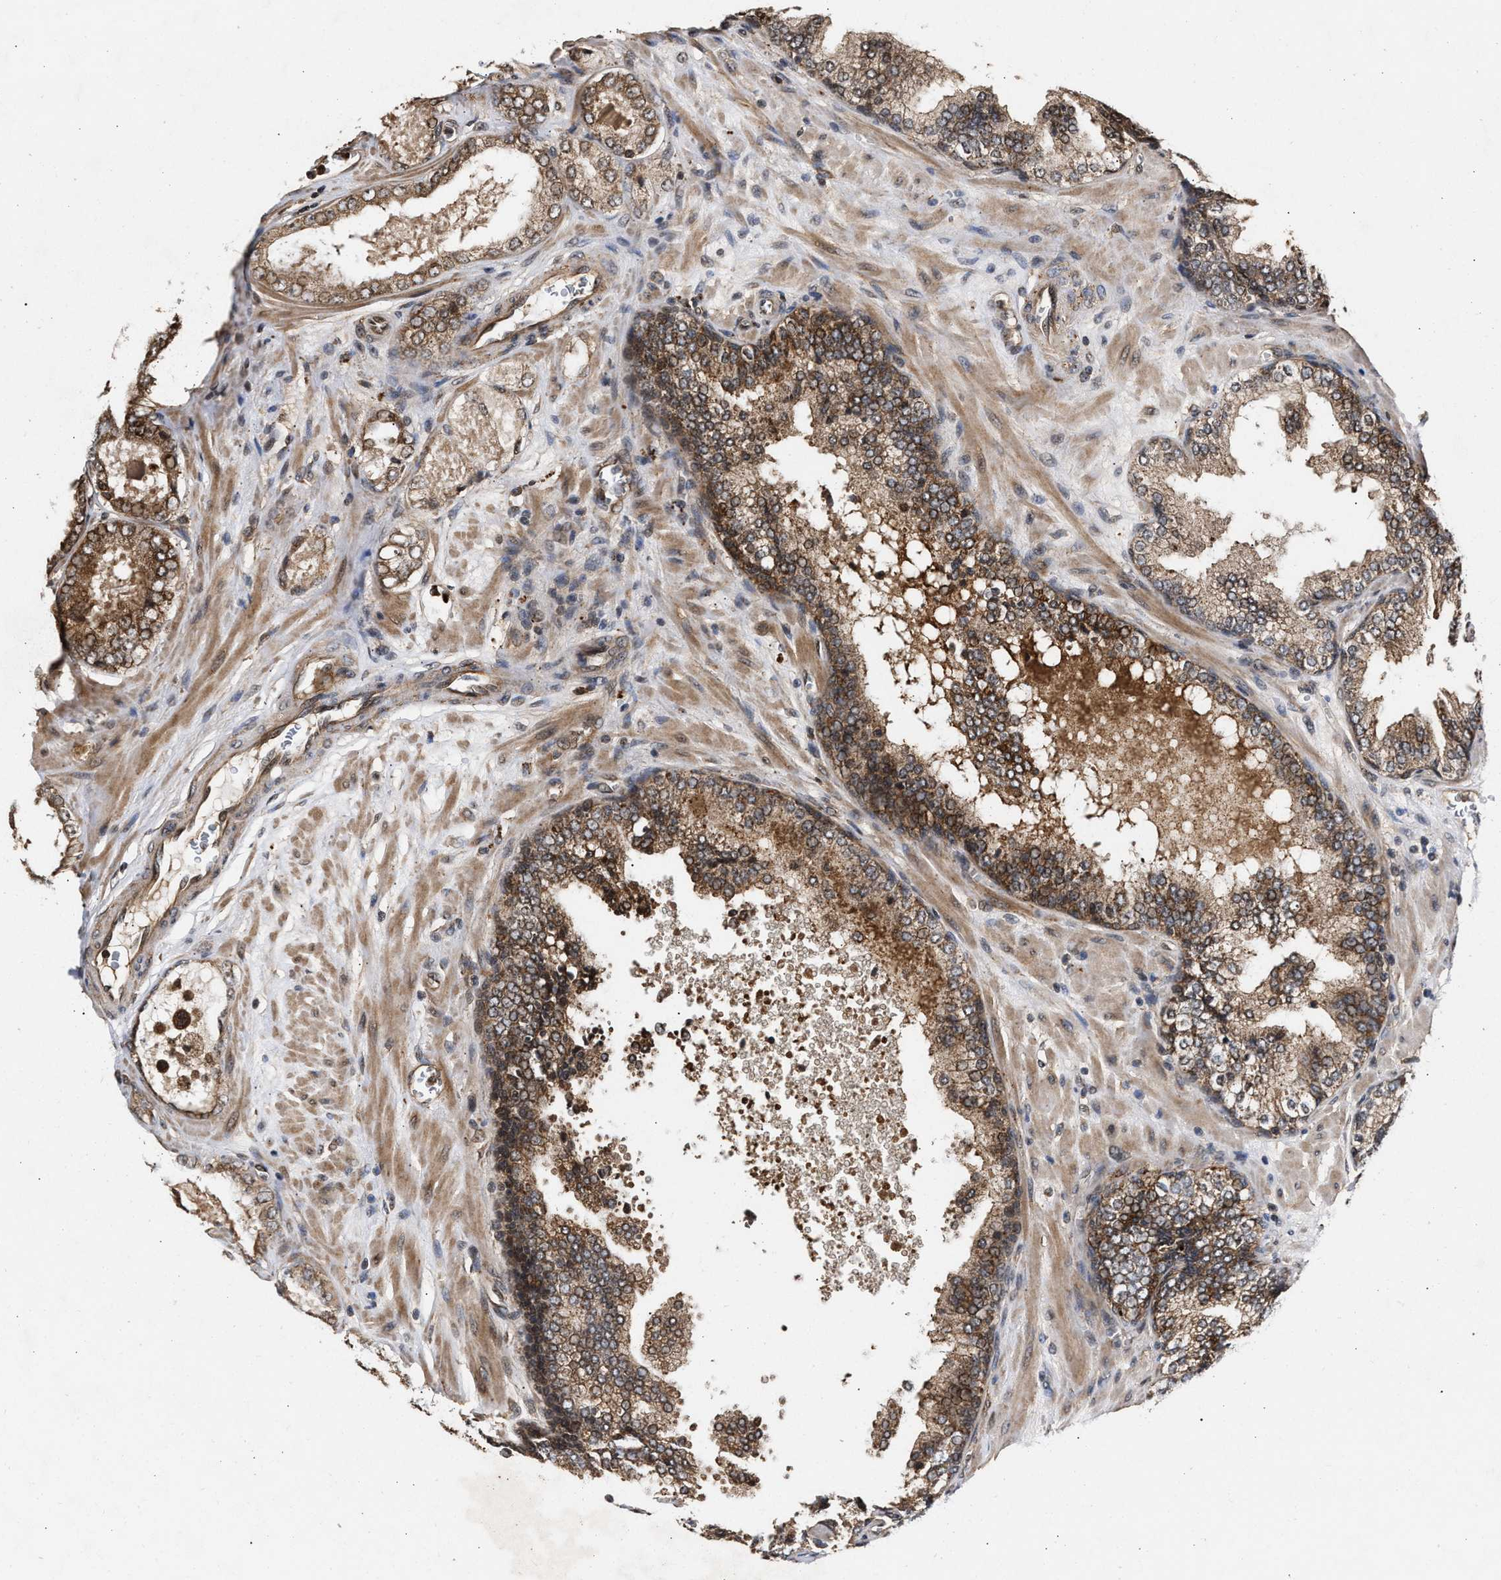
{"staining": {"intensity": "moderate", "quantity": ">75%", "location": "cytoplasmic/membranous"}, "tissue": "prostate cancer", "cell_type": "Tumor cells", "image_type": "cancer", "snomed": [{"axis": "morphology", "description": "Adenocarcinoma, Low grade"}, {"axis": "topography", "description": "Prostate"}], "caption": "A histopathology image of human prostate low-grade adenocarcinoma stained for a protein exhibits moderate cytoplasmic/membranous brown staining in tumor cells. The staining was performed using DAB (3,3'-diaminobenzidine) to visualize the protein expression in brown, while the nuclei were stained in blue with hematoxylin (Magnification: 20x).", "gene": "CFLAR", "patient": {"sex": "male", "age": 60}}